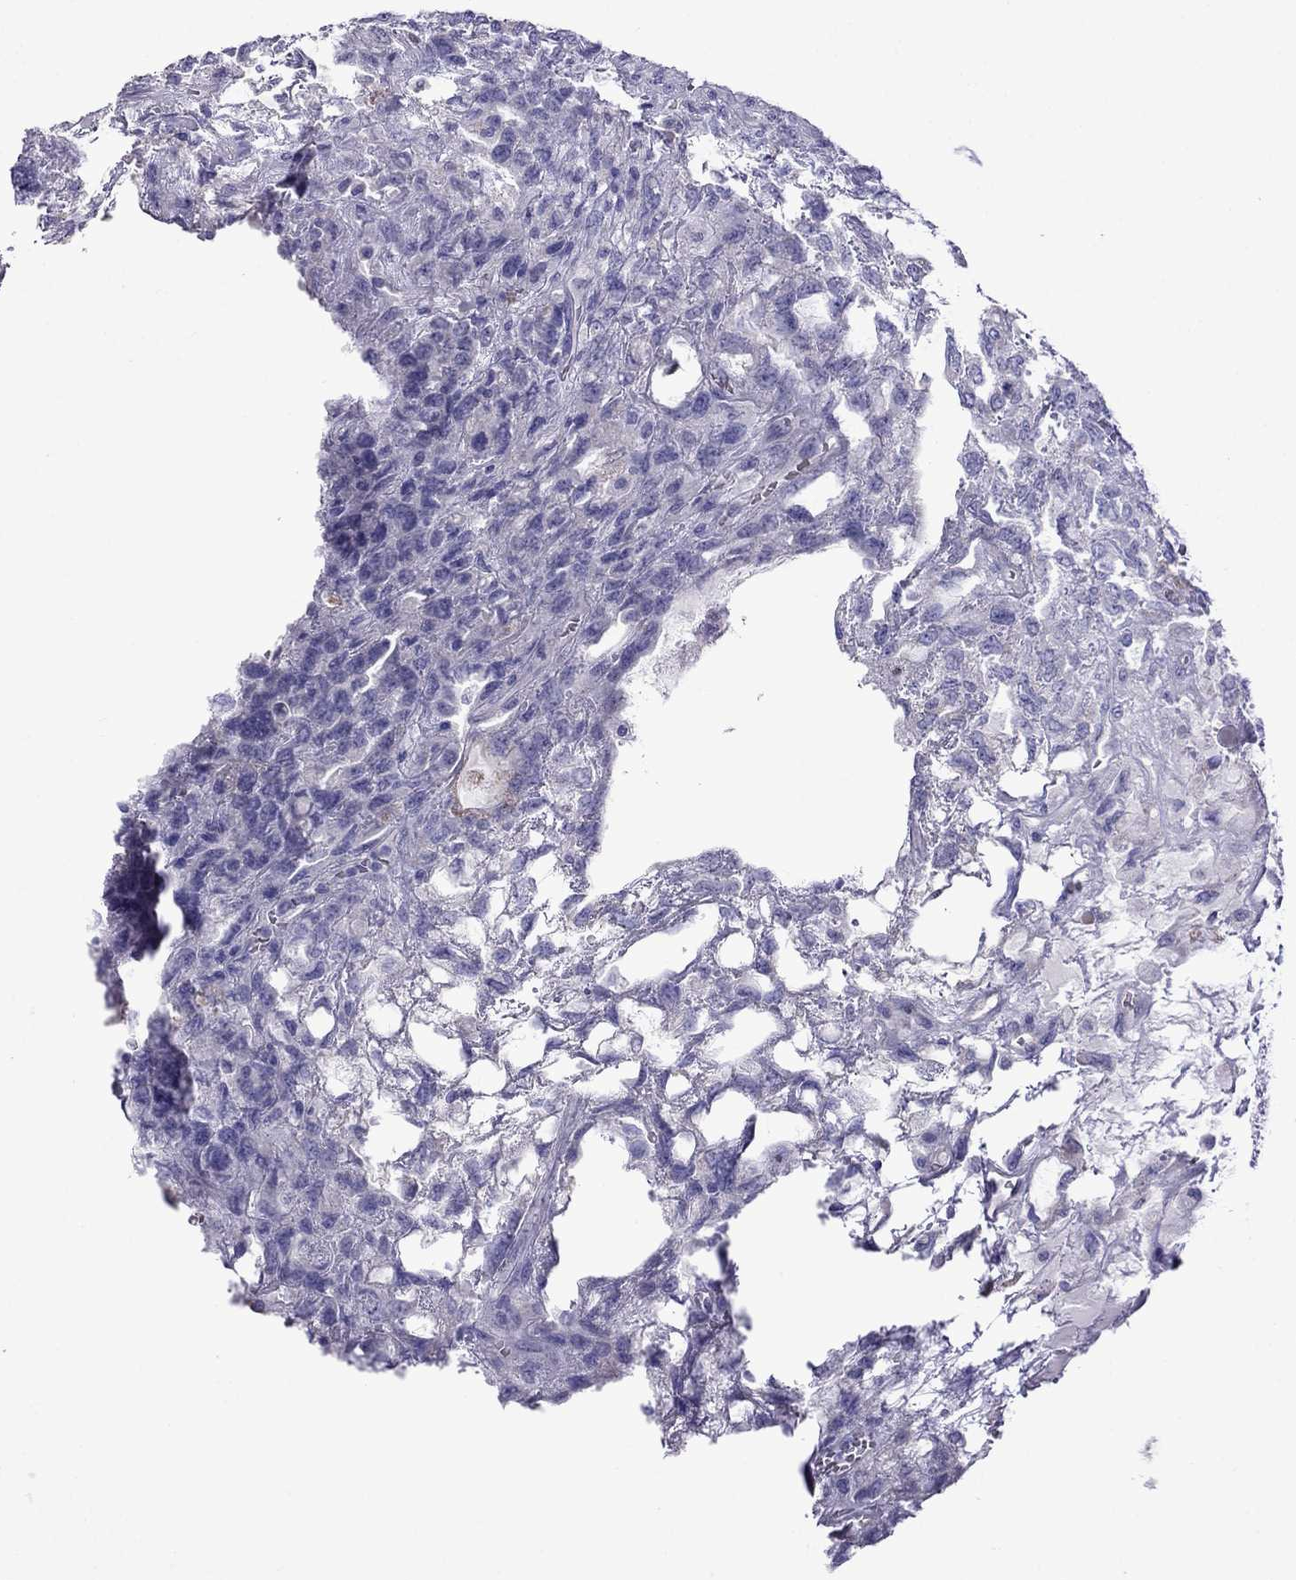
{"staining": {"intensity": "negative", "quantity": "none", "location": "none"}, "tissue": "testis cancer", "cell_type": "Tumor cells", "image_type": "cancer", "snomed": [{"axis": "morphology", "description": "Seminoma, NOS"}, {"axis": "topography", "description": "Testis"}], "caption": "This photomicrograph is of seminoma (testis) stained with immunohistochemistry to label a protein in brown with the nuclei are counter-stained blue. There is no expression in tumor cells. The staining was performed using DAB (3,3'-diaminobenzidine) to visualize the protein expression in brown, while the nuclei were stained in blue with hematoxylin (Magnification: 20x).", "gene": "TDRD1", "patient": {"sex": "male", "age": 52}}